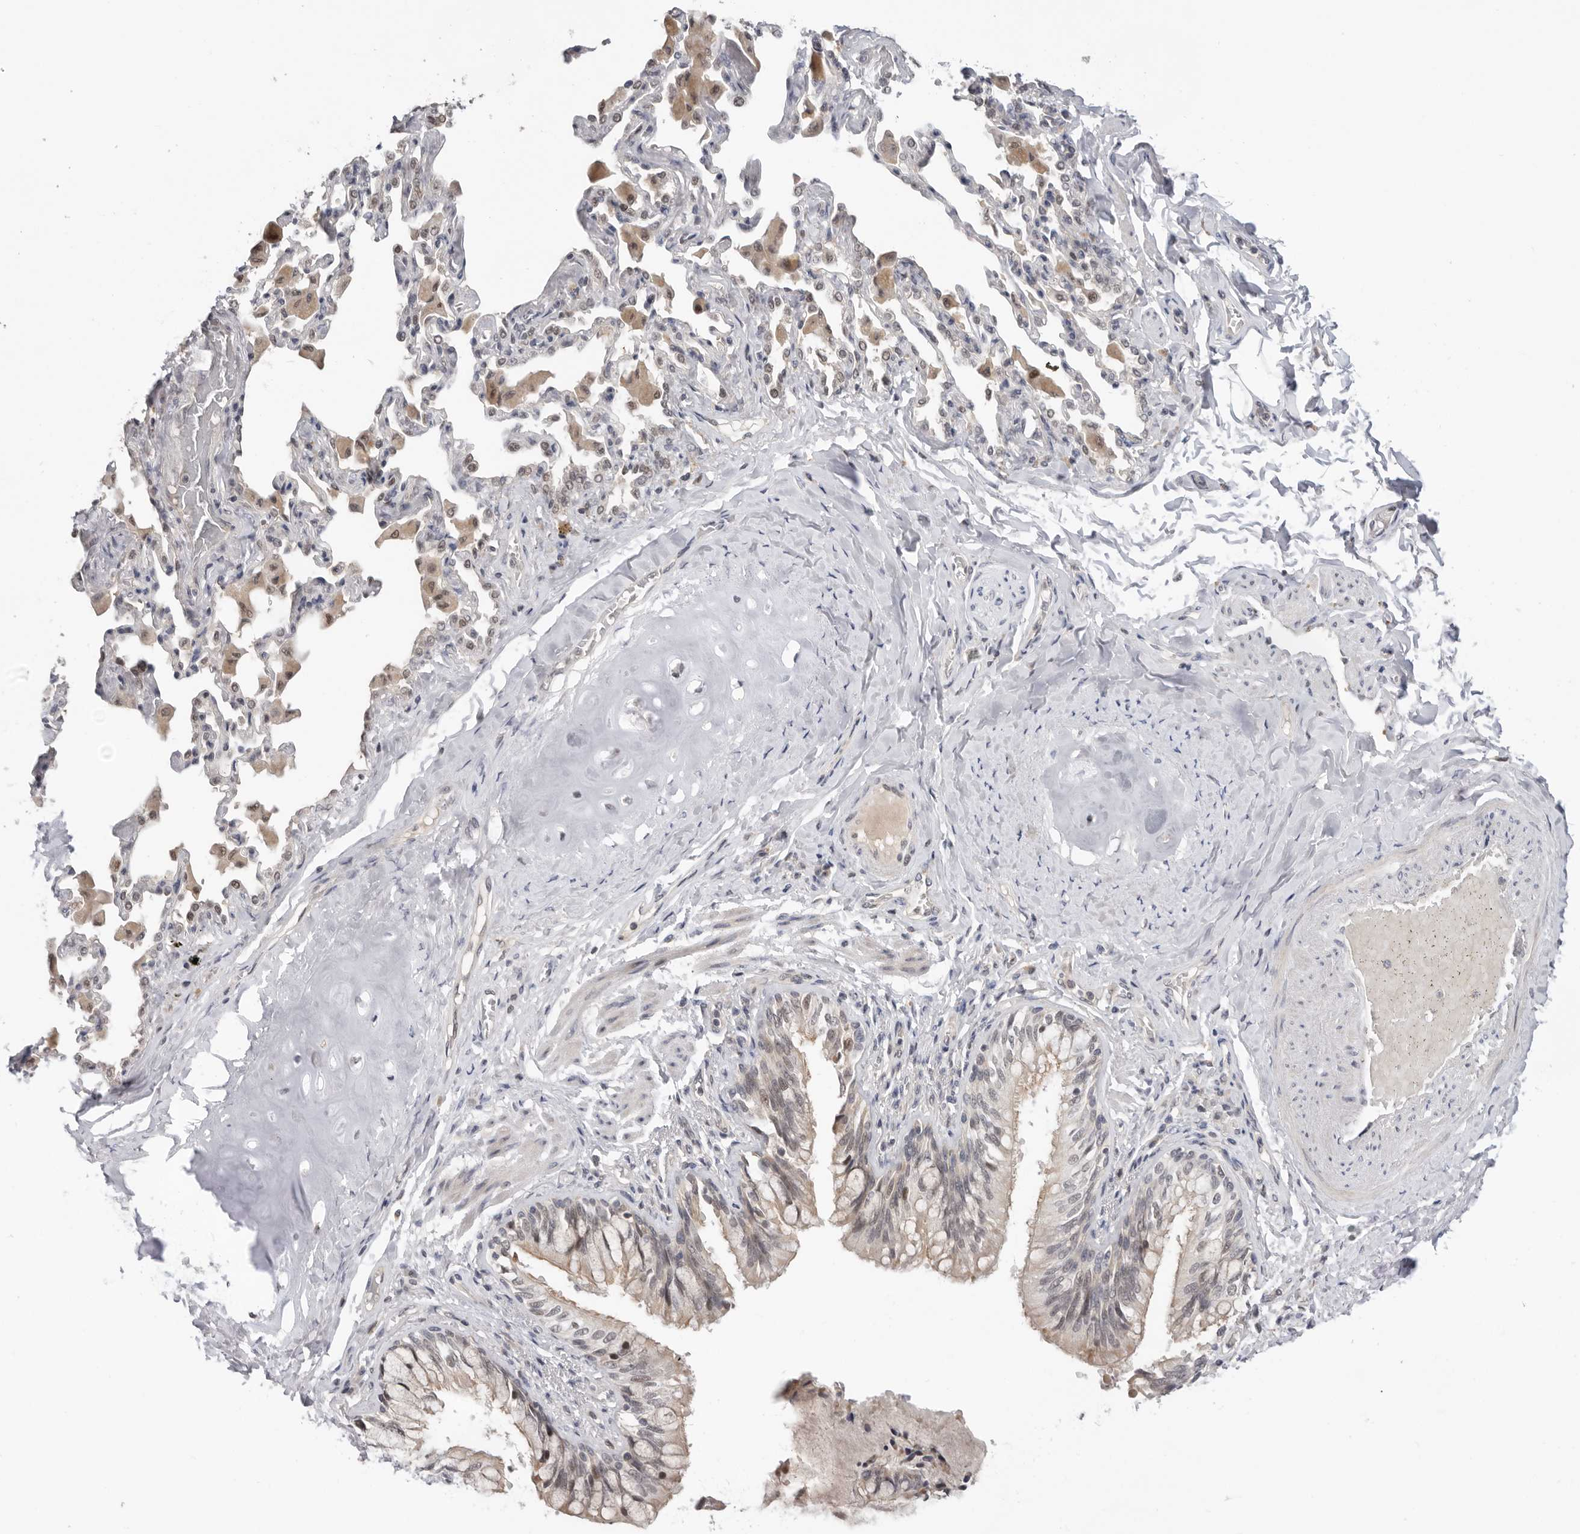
{"staining": {"intensity": "moderate", "quantity": ">75%", "location": "cytoplasmic/membranous,nuclear"}, "tissue": "bronchus", "cell_type": "Respiratory epithelial cells", "image_type": "normal", "snomed": [{"axis": "morphology", "description": "Normal tissue, NOS"}, {"axis": "morphology", "description": "Inflammation, NOS"}, {"axis": "topography", "description": "Lung"}], "caption": "The image shows a brown stain indicating the presence of a protein in the cytoplasmic/membranous,nuclear of respiratory epithelial cells in bronchus.", "gene": "BRCA2", "patient": {"sex": "female", "age": 46}}